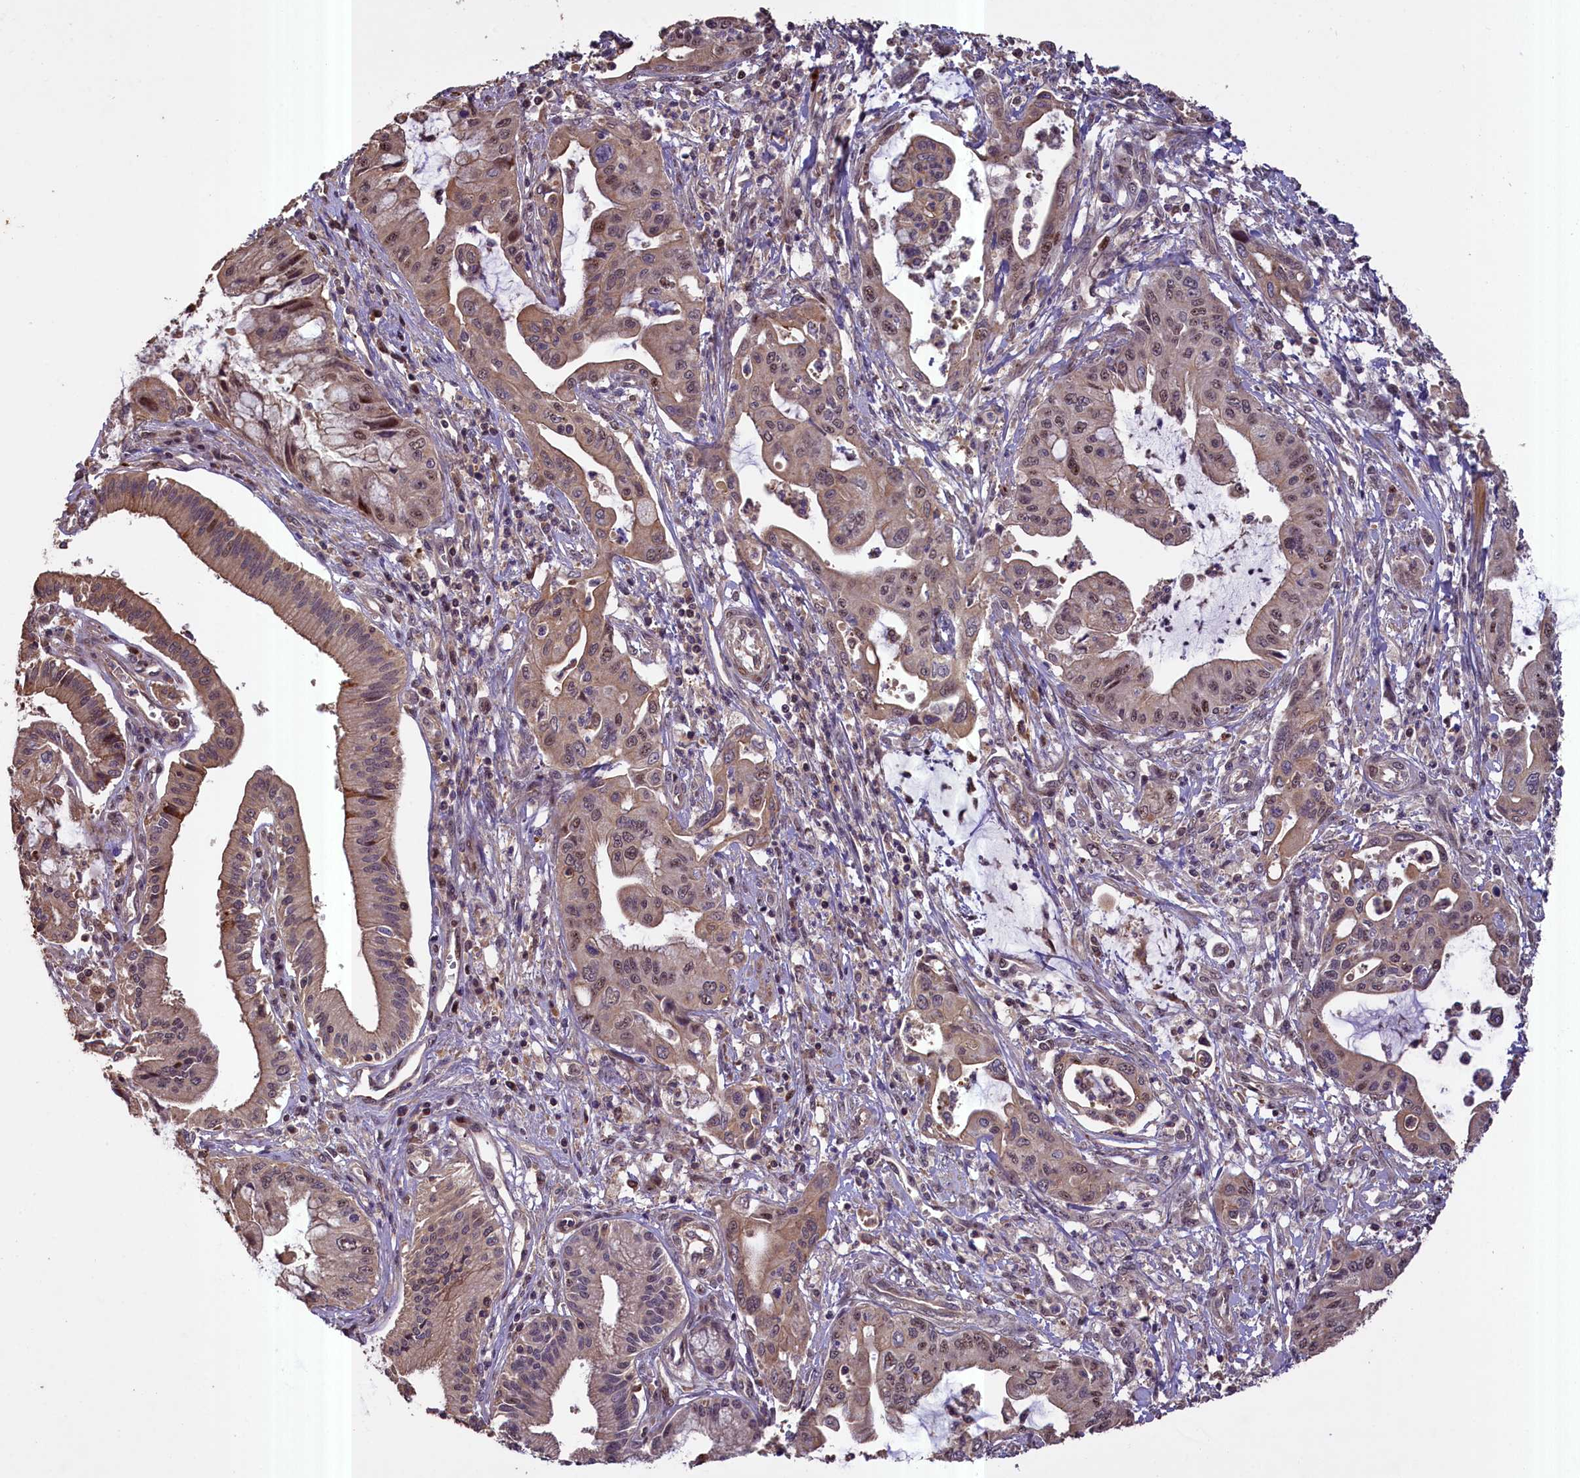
{"staining": {"intensity": "moderate", "quantity": ">75%", "location": "cytoplasmic/membranous,nuclear"}, "tissue": "pancreatic cancer", "cell_type": "Tumor cells", "image_type": "cancer", "snomed": [{"axis": "morphology", "description": "Adenocarcinoma, NOS"}, {"axis": "topography", "description": "Pancreas"}], "caption": "Brown immunohistochemical staining in pancreatic cancer reveals moderate cytoplasmic/membranous and nuclear staining in approximately >75% of tumor cells.", "gene": "FUZ", "patient": {"sex": "male", "age": 46}}